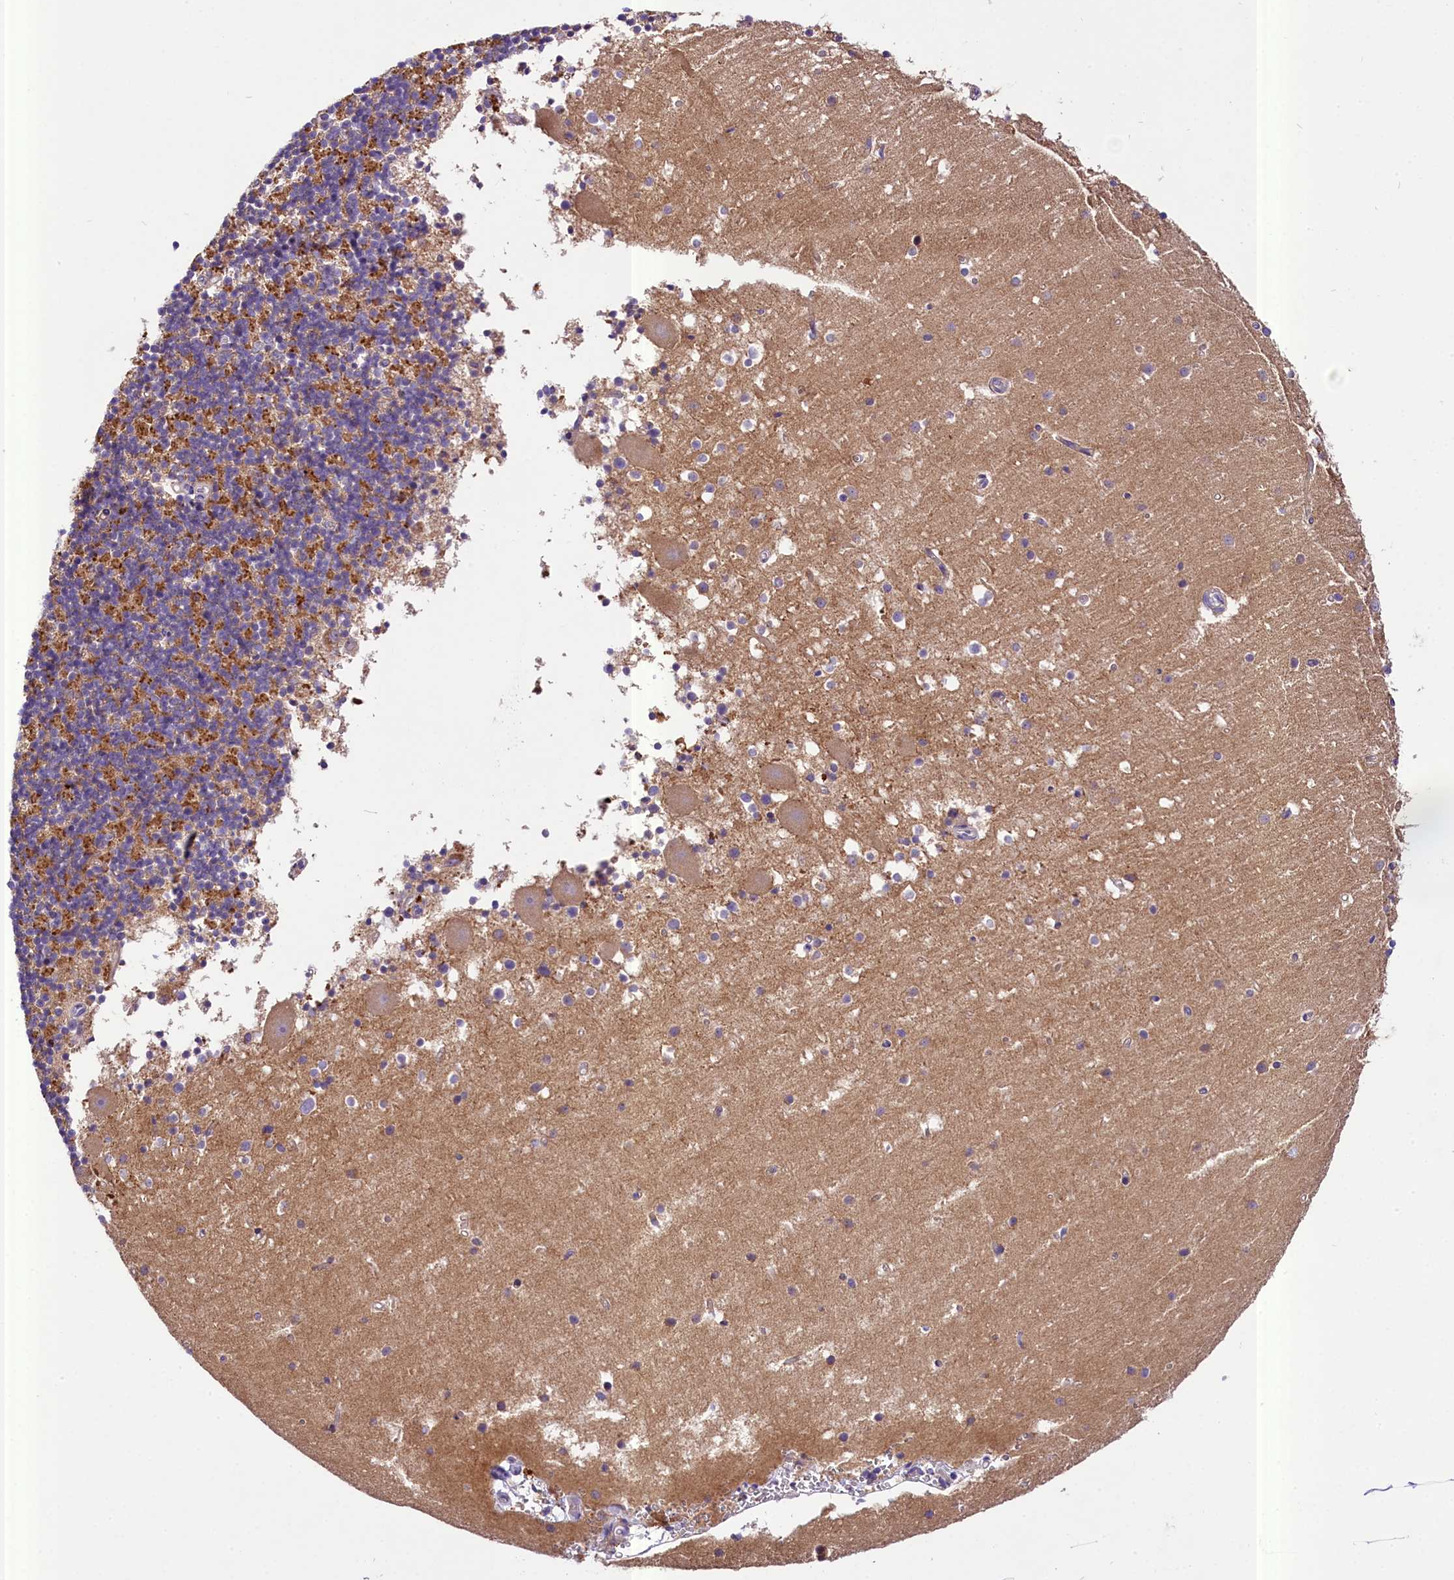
{"staining": {"intensity": "moderate", "quantity": "25%-75%", "location": "cytoplasmic/membranous"}, "tissue": "cerebellum", "cell_type": "Cells in granular layer", "image_type": "normal", "snomed": [{"axis": "morphology", "description": "Normal tissue, NOS"}, {"axis": "topography", "description": "Cerebellum"}], "caption": "Brown immunohistochemical staining in benign human cerebellum demonstrates moderate cytoplasmic/membranous positivity in about 25%-75% of cells in granular layer.", "gene": "PEMT", "patient": {"sex": "male", "age": 54}}